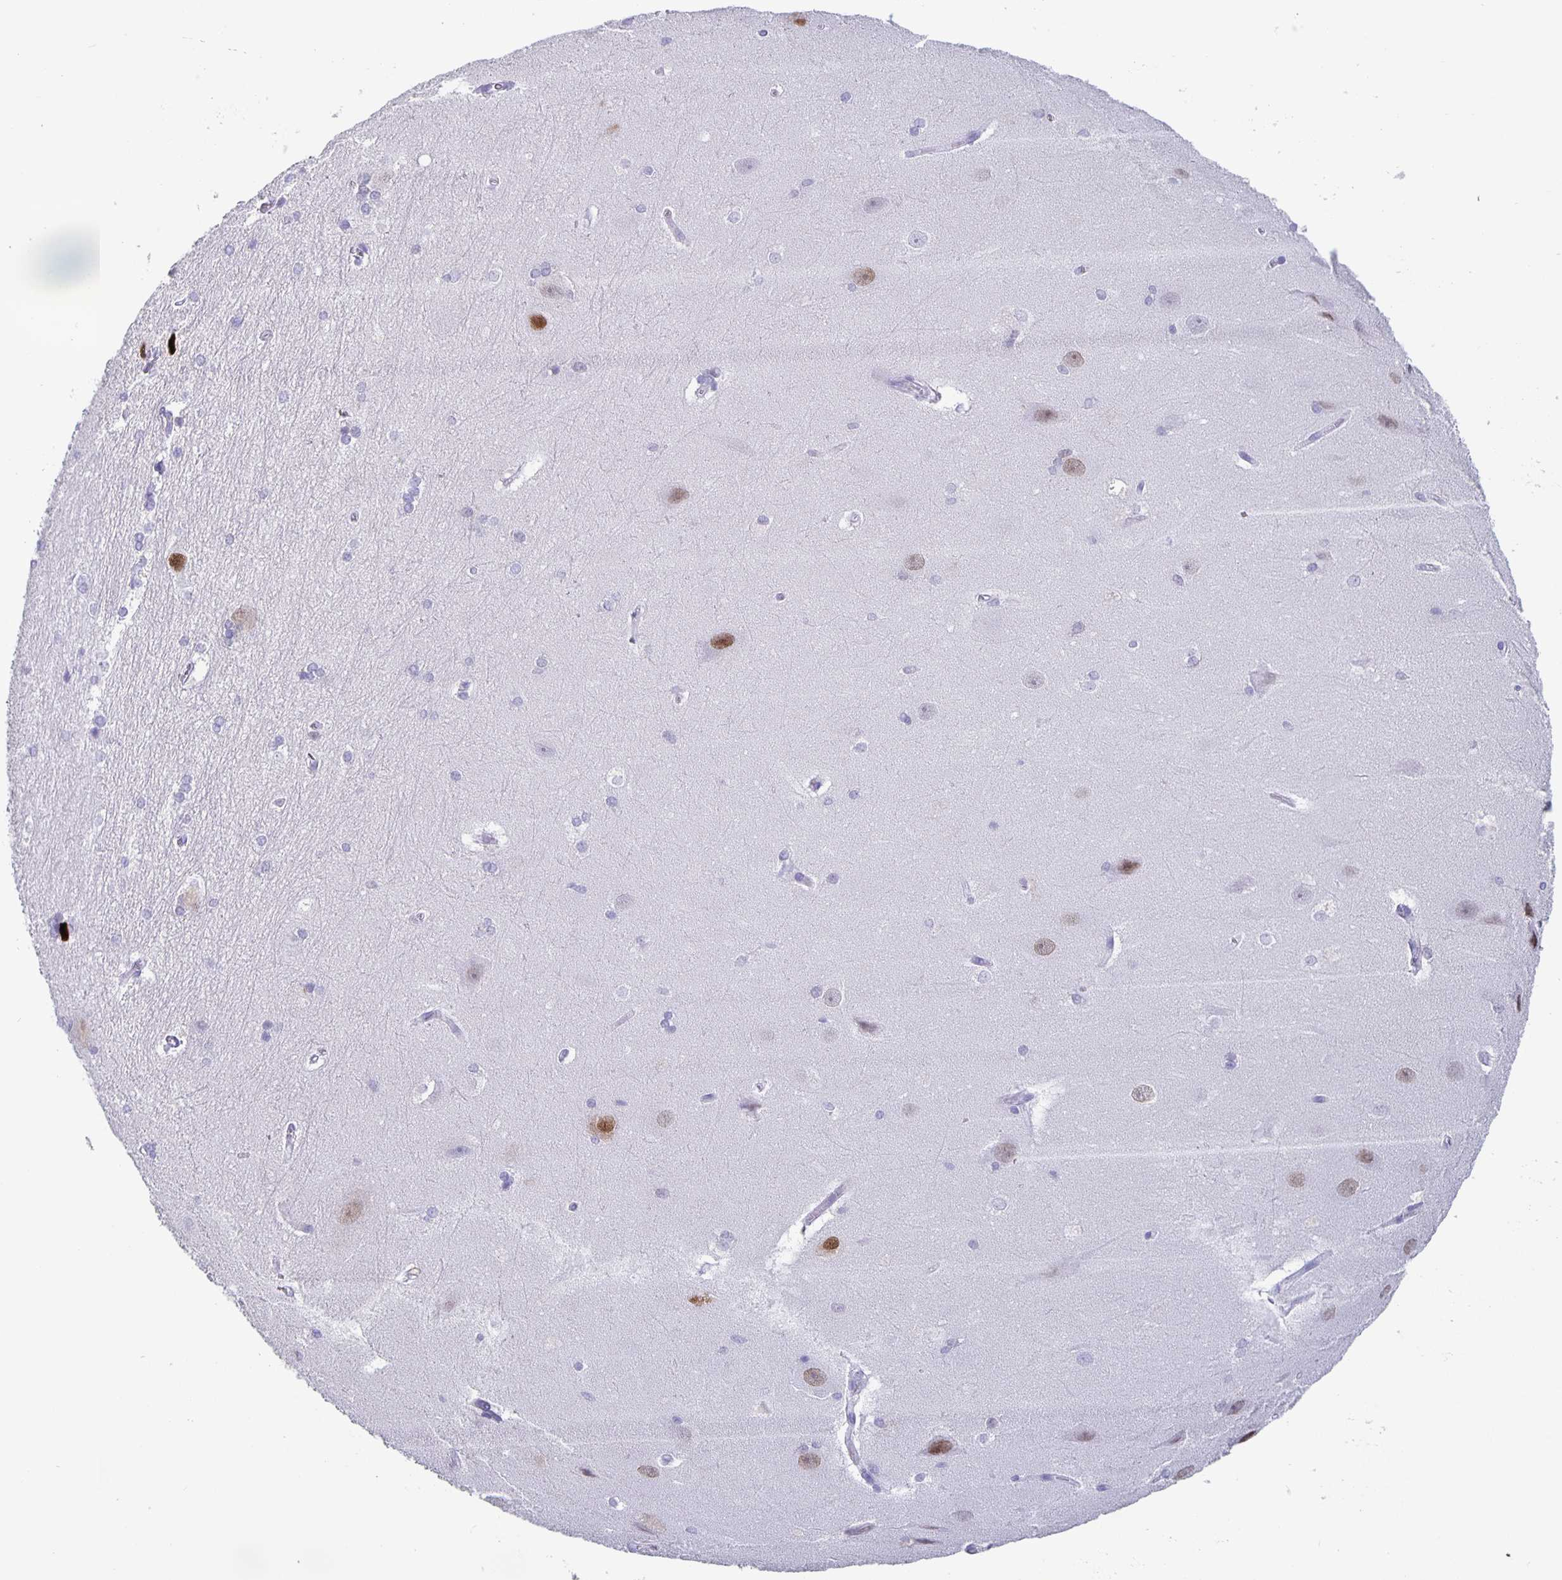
{"staining": {"intensity": "negative", "quantity": "none", "location": "none"}, "tissue": "hippocampus", "cell_type": "Glial cells", "image_type": "normal", "snomed": [{"axis": "morphology", "description": "Normal tissue, NOS"}, {"axis": "topography", "description": "Cerebral cortex"}, {"axis": "topography", "description": "Hippocampus"}], "caption": "Hippocampus was stained to show a protein in brown. There is no significant expression in glial cells. (DAB IHC, high magnification).", "gene": "SATB2", "patient": {"sex": "female", "age": 19}}